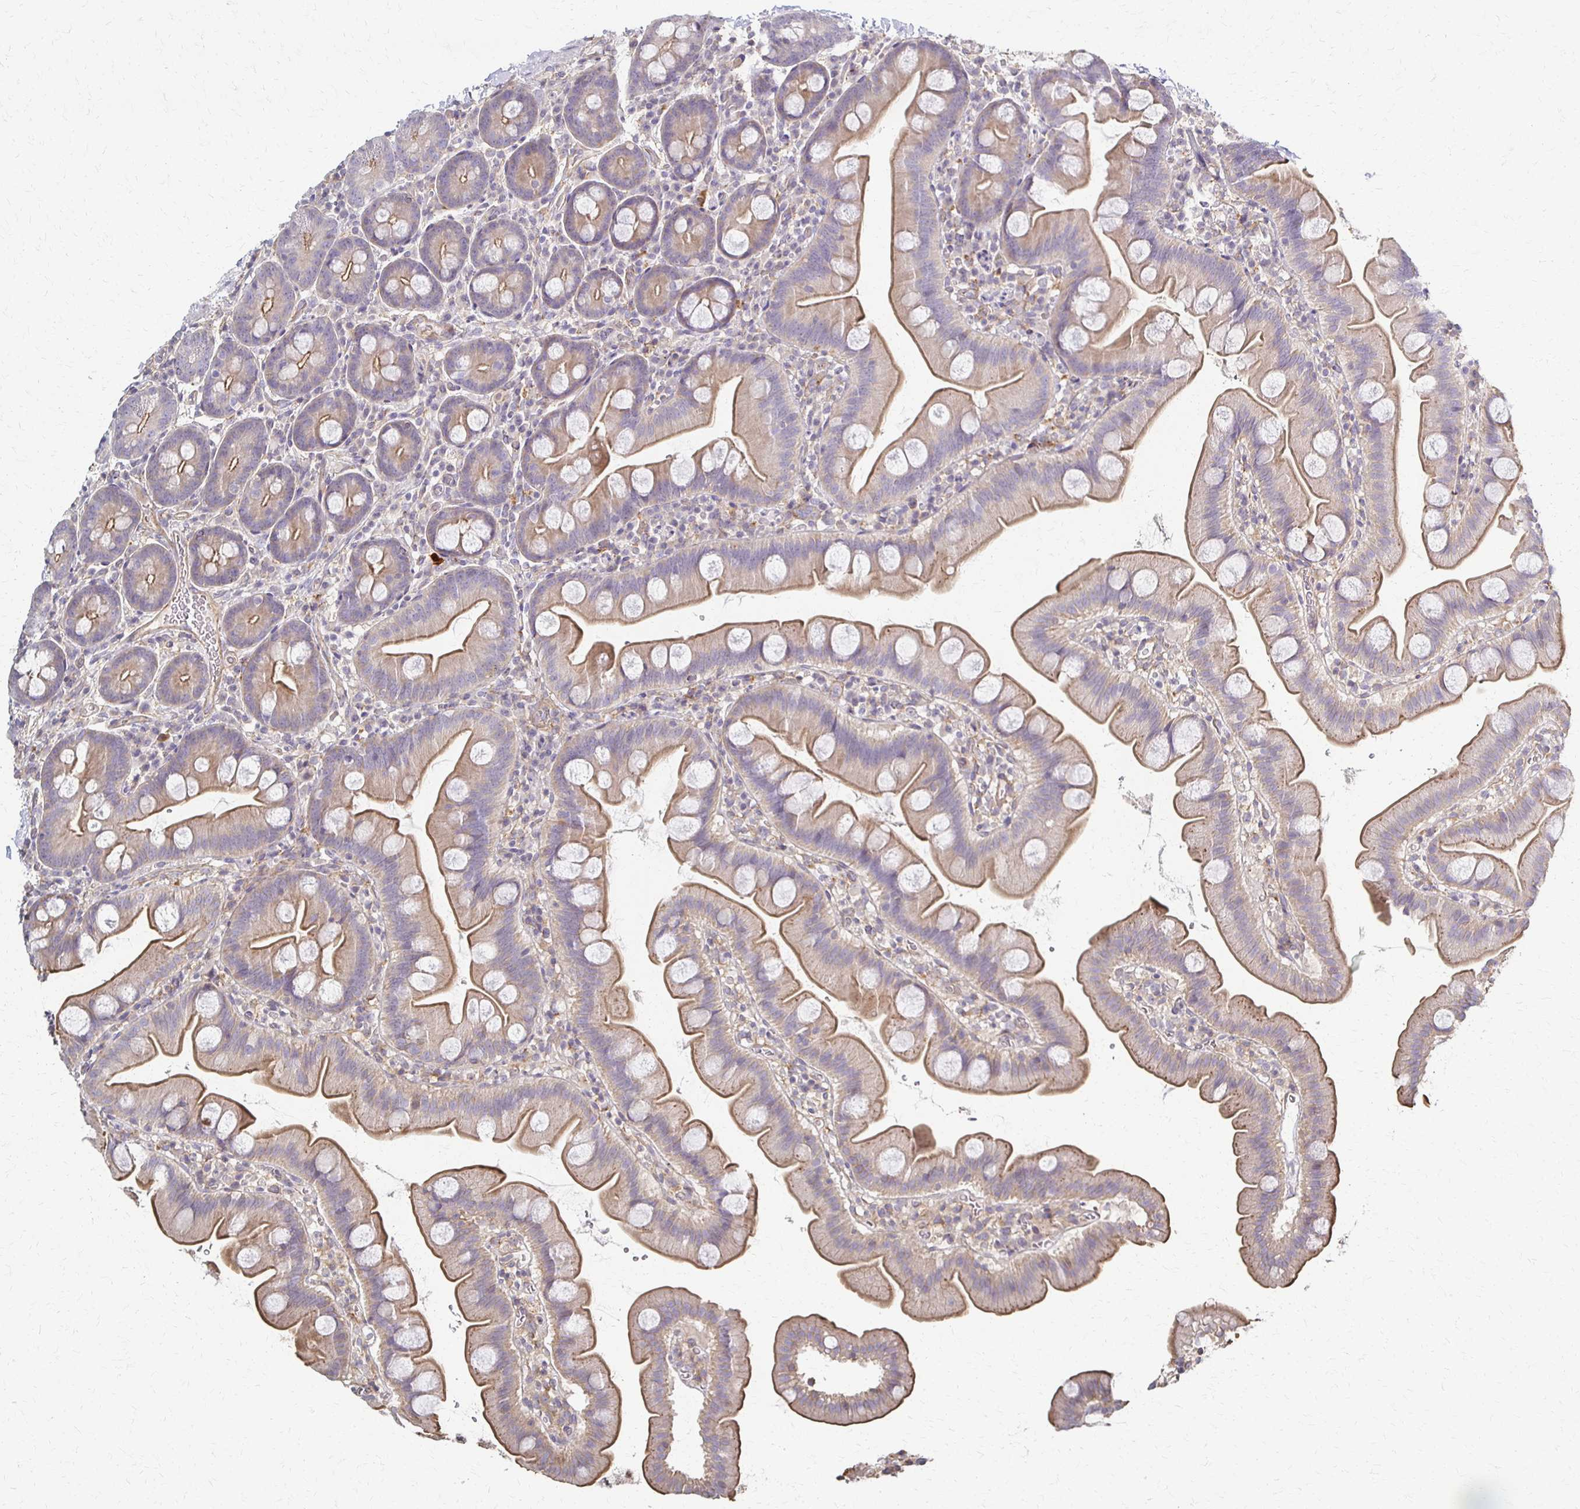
{"staining": {"intensity": "moderate", "quantity": "25%-75%", "location": "cytoplasmic/membranous"}, "tissue": "small intestine", "cell_type": "Glandular cells", "image_type": "normal", "snomed": [{"axis": "morphology", "description": "Normal tissue, NOS"}, {"axis": "topography", "description": "Small intestine"}], "caption": "Unremarkable small intestine exhibits moderate cytoplasmic/membranous staining in about 25%-75% of glandular cells.", "gene": "C1QTNF7", "patient": {"sex": "female", "age": 68}}